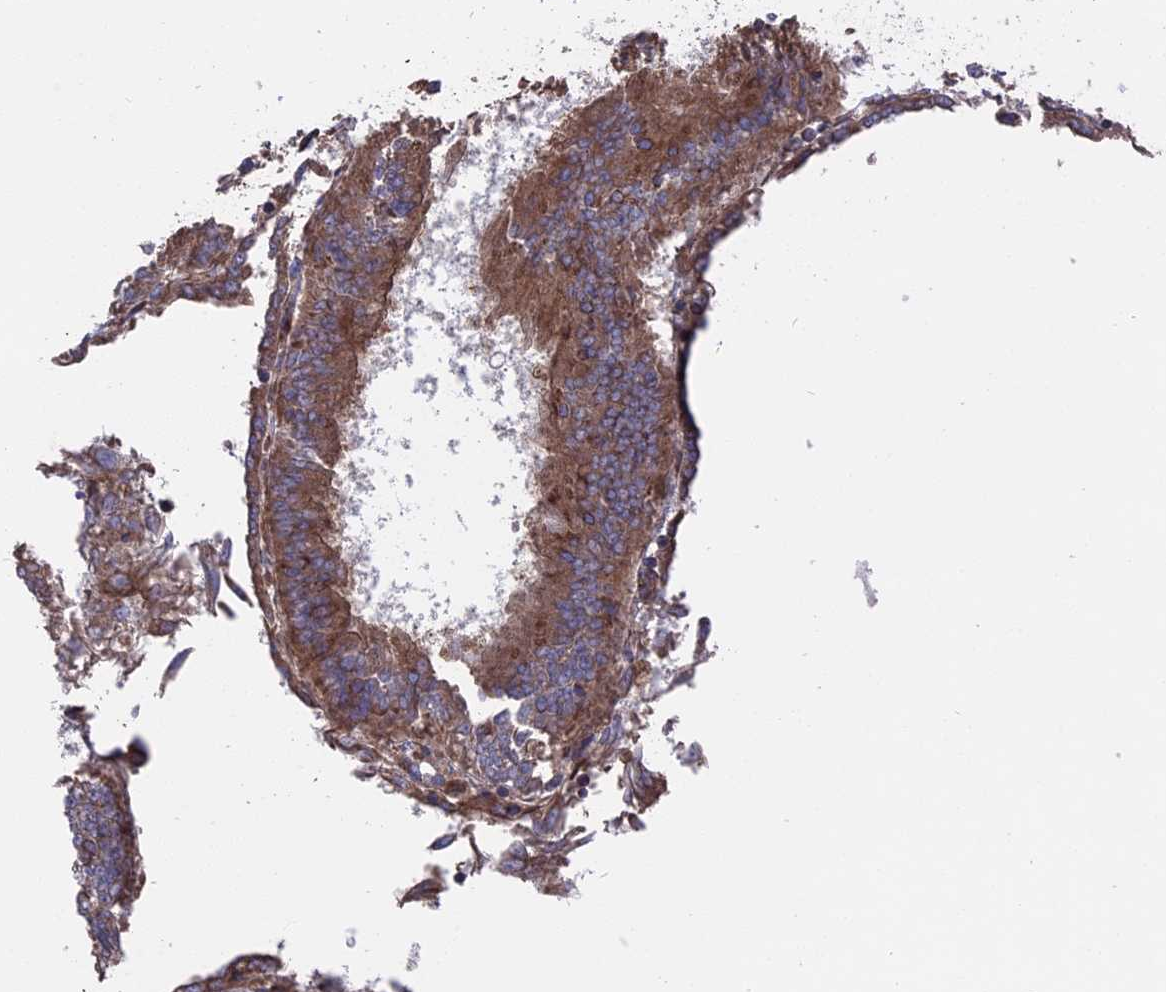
{"staining": {"intensity": "moderate", "quantity": ">75%", "location": "cytoplasmic/membranous"}, "tissue": "endometrial cancer", "cell_type": "Tumor cells", "image_type": "cancer", "snomed": [{"axis": "morphology", "description": "Adenocarcinoma, NOS"}, {"axis": "topography", "description": "Endometrium"}], "caption": "The image reveals immunohistochemical staining of adenocarcinoma (endometrial). There is moderate cytoplasmic/membranous positivity is seen in approximately >75% of tumor cells.", "gene": "TELO2", "patient": {"sex": "female", "age": 58}}